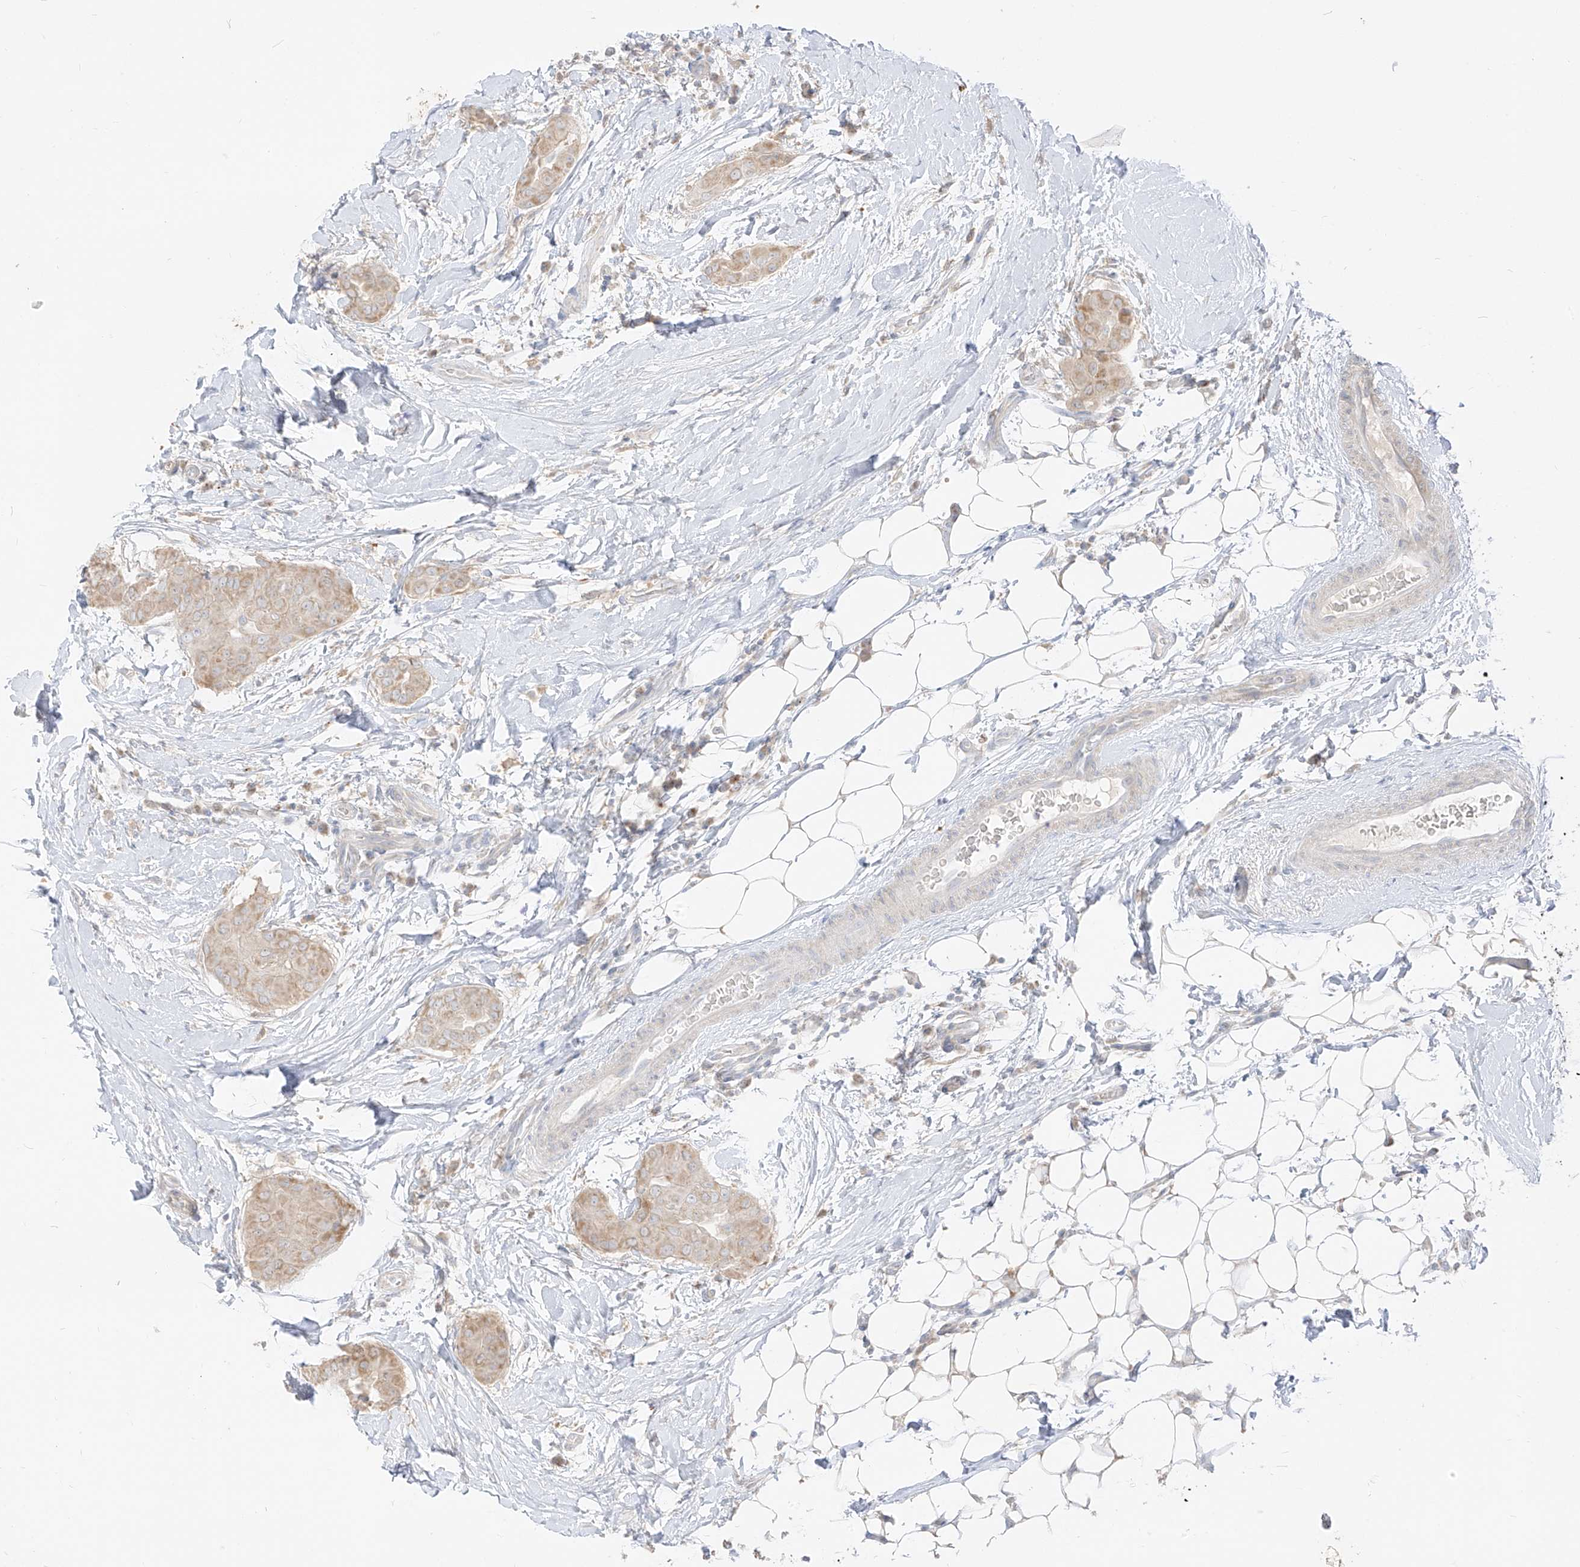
{"staining": {"intensity": "weak", "quantity": ">75%", "location": "cytoplasmic/membranous"}, "tissue": "thyroid cancer", "cell_type": "Tumor cells", "image_type": "cancer", "snomed": [{"axis": "morphology", "description": "Papillary adenocarcinoma, NOS"}, {"axis": "topography", "description": "Thyroid gland"}], "caption": "A photomicrograph showing weak cytoplasmic/membranous staining in about >75% of tumor cells in papillary adenocarcinoma (thyroid), as visualized by brown immunohistochemical staining.", "gene": "ZIM3", "patient": {"sex": "male", "age": 33}}